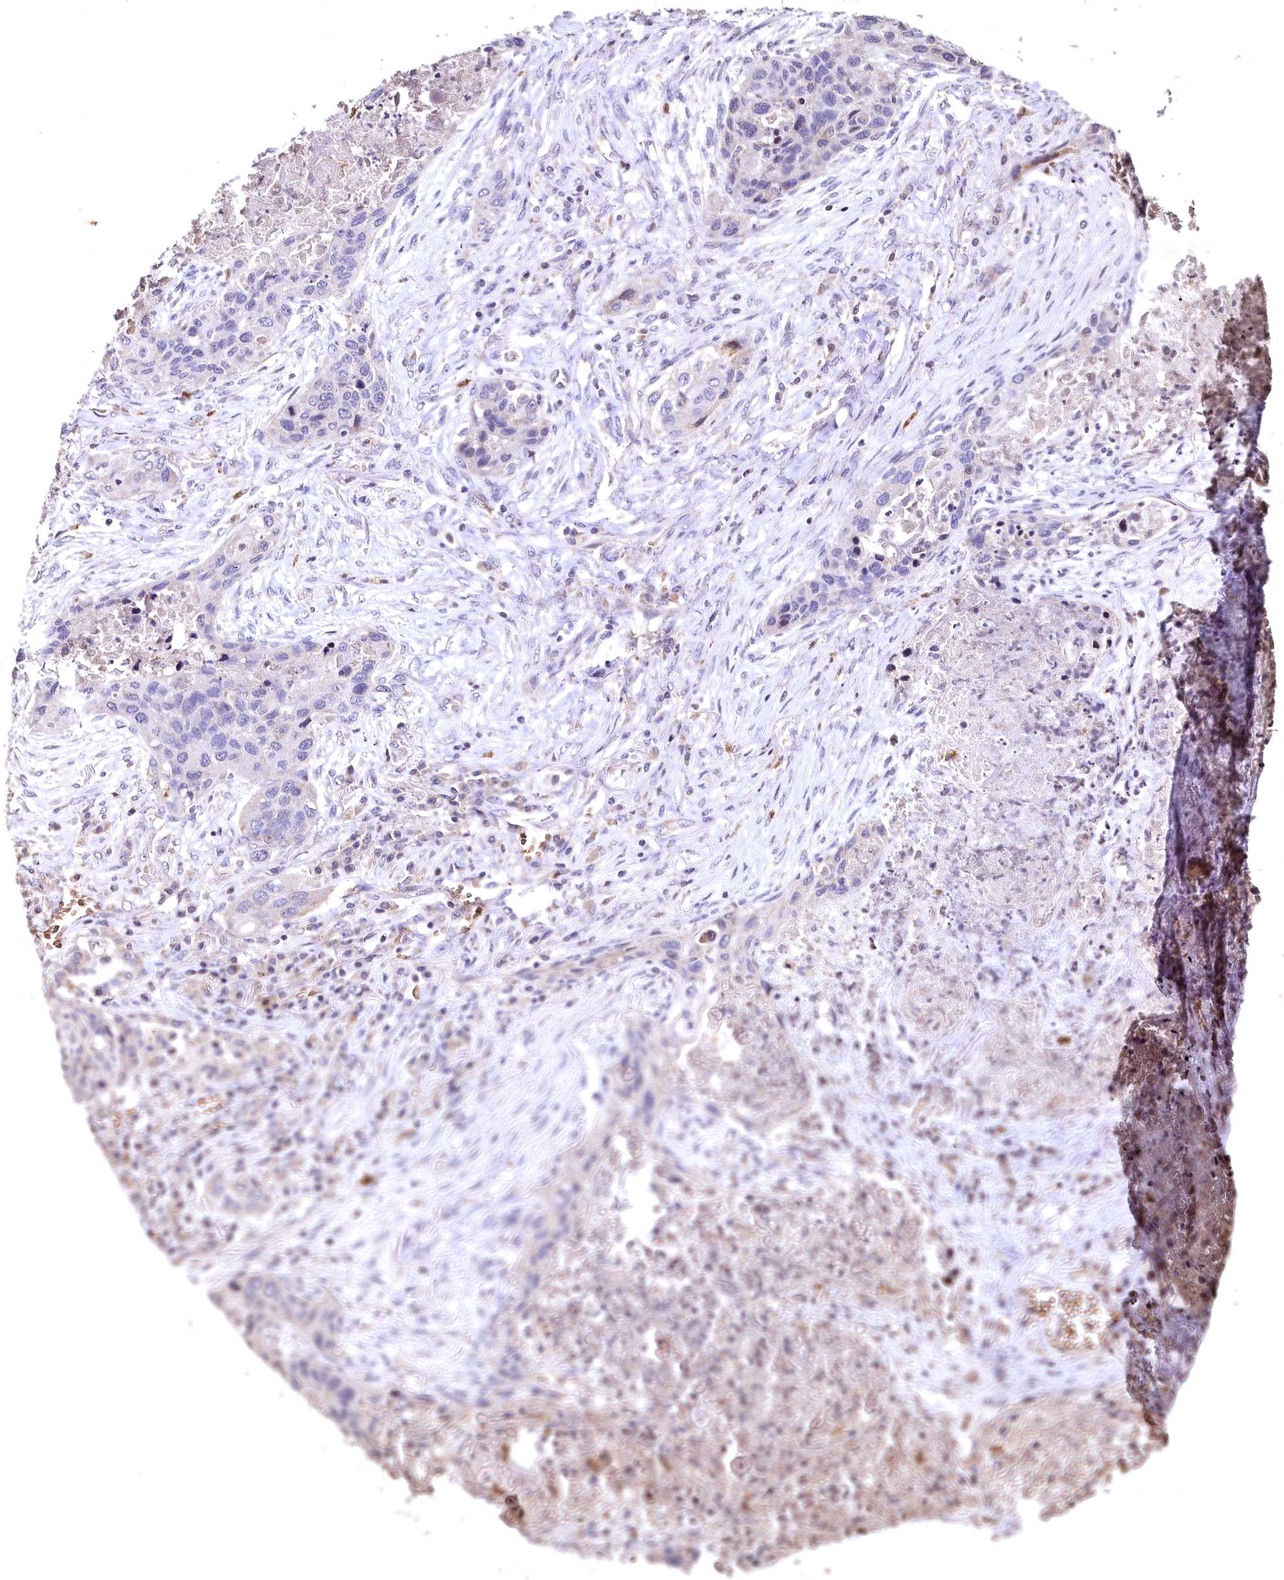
{"staining": {"intensity": "negative", "quantity": "none", "location": "none"}, "tissue": "lung cancer", "cell_type": "Tumor cells", "image_type": "cancer", "snomed": [{"axis": "morphology", "description": "Squamous cell carcinoma, NOS"}, {"axis": "topography", "description": "Lung"}], "caption": "An image of lung cancer stained for a protein shows no brown staining in tumor cells.", "gene": "SPTA1", "patient": {"sex": "female", "age": 63}}